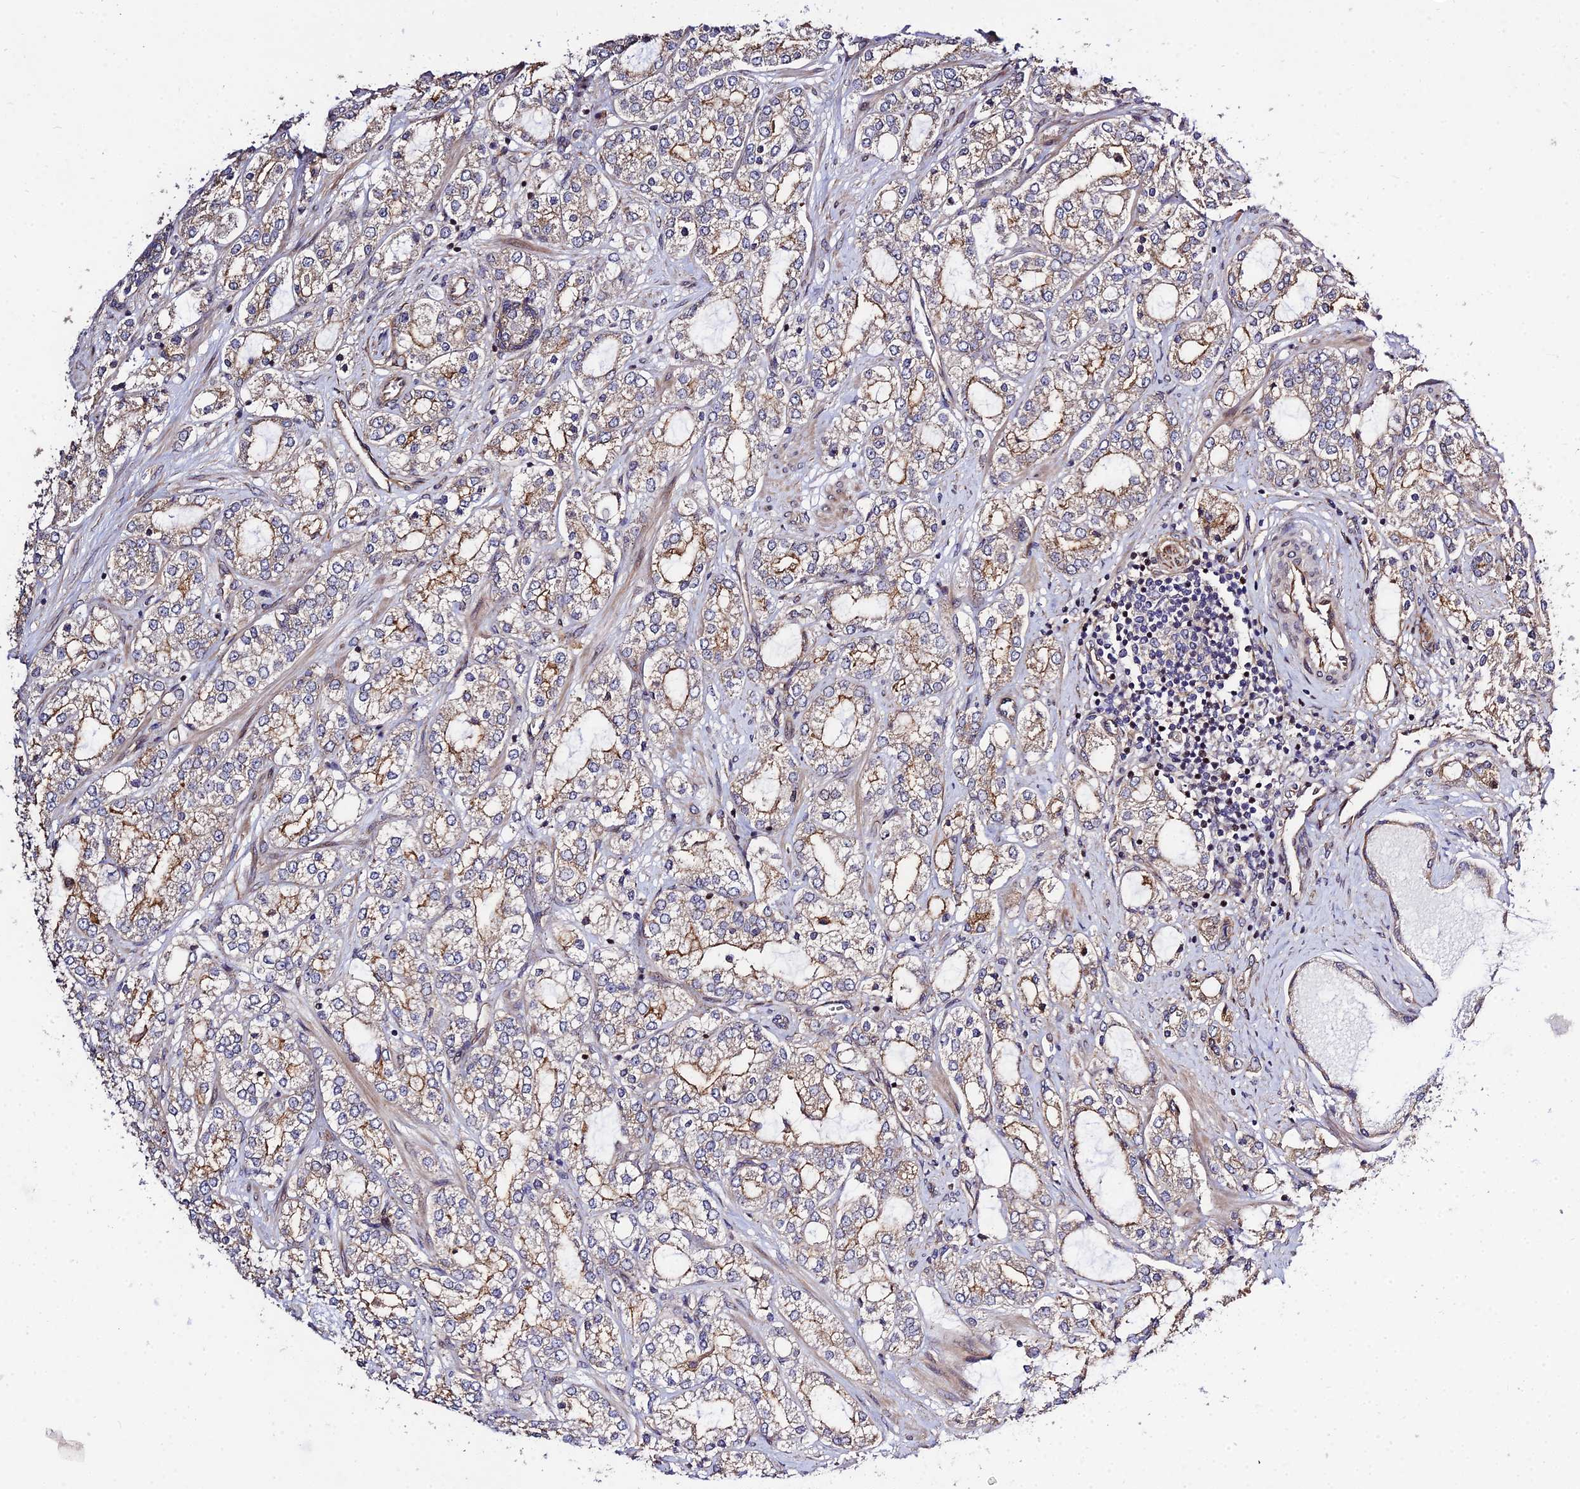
{"staining": {"intensity": "moderate", "quantity": "25%-75%", "location": "cytoplasmic/membranous"}, "tissue": "prostate cancer", "cell_type": "Tumor cells", "image_type": "cancer", "snomed": [{"axis": "morphology", "description": "Adenocarcinoma, High grade"}, {"axis": "topography", "description": "Prostate"}], "caption": "This is a photomicrograph of immunohistochemistry (IHC) staining of prostate high-grade adenocarcinoma, which shows moderate staining in the cytoplasmic/membranous of tumor cells.", "gene": "SMG6", "patient": {"sex": "male", "age": 64}}